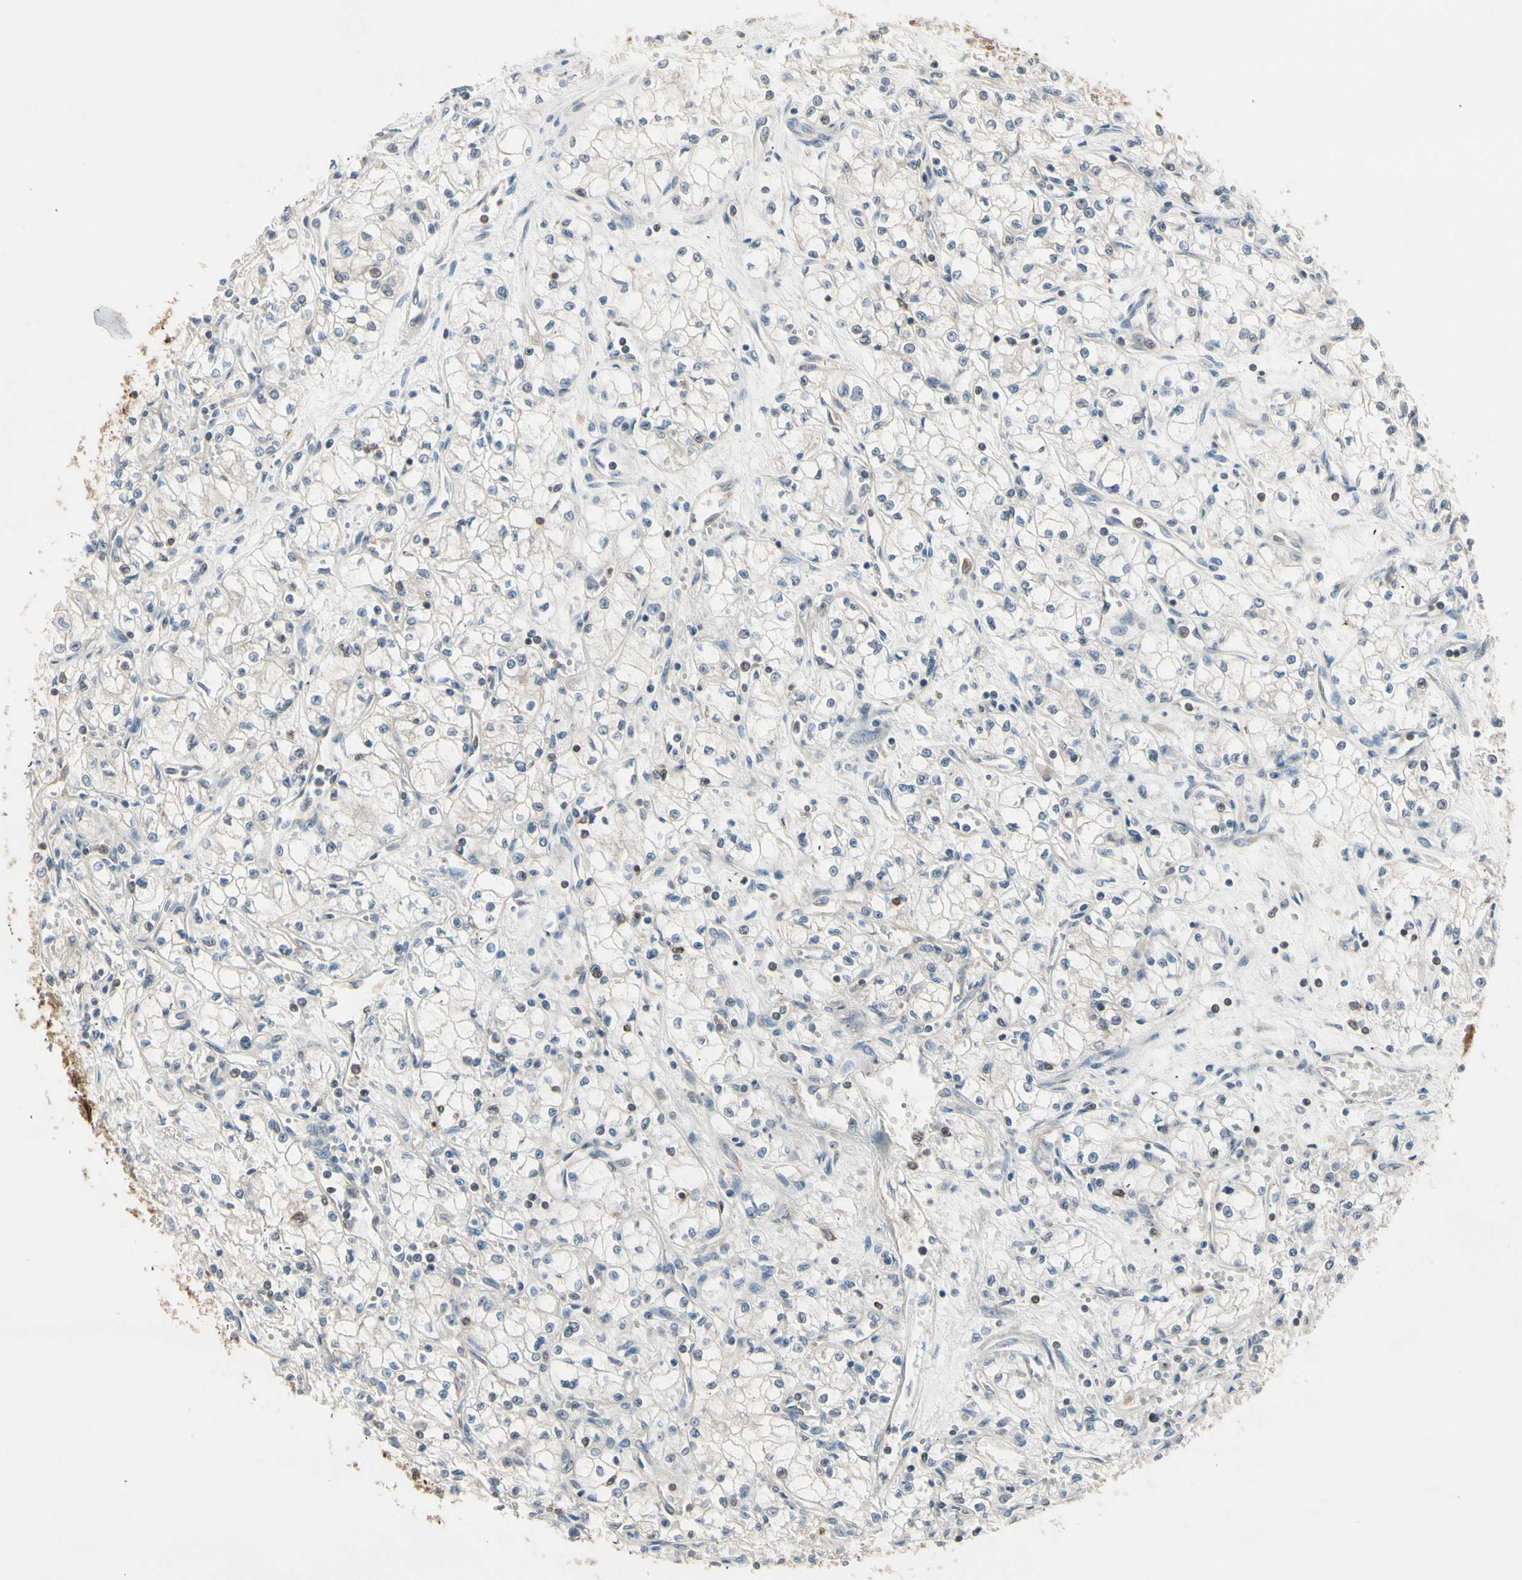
{"staining": {"intensity": "weak", "quantity": "<25%", "location": "cytoplasmic/membranous"}, "tissue": "renal cancer", "cell_type": "Tumor cells", "image_type": "cancer", "snomed": [{"axis": "morphology", "description": "Normal tissue, NOS"}, {"axis": "morphology", "description": "Adenocarcinoma, NOS"}, {"axis": "topography", "description": "Kidney"}], "caption": "High magnification brightfield microscopy of renal cancer (adenocarcinoma) stained with DAB (brown) and counterstained with hematoxylin (blue): tumor cells show no significant staining. (DAB immunohistochemistry (IHC) with hematoxylin counter stain).", "gene": "OXSR1", "patient": {"sex": "male", "age": 59}}